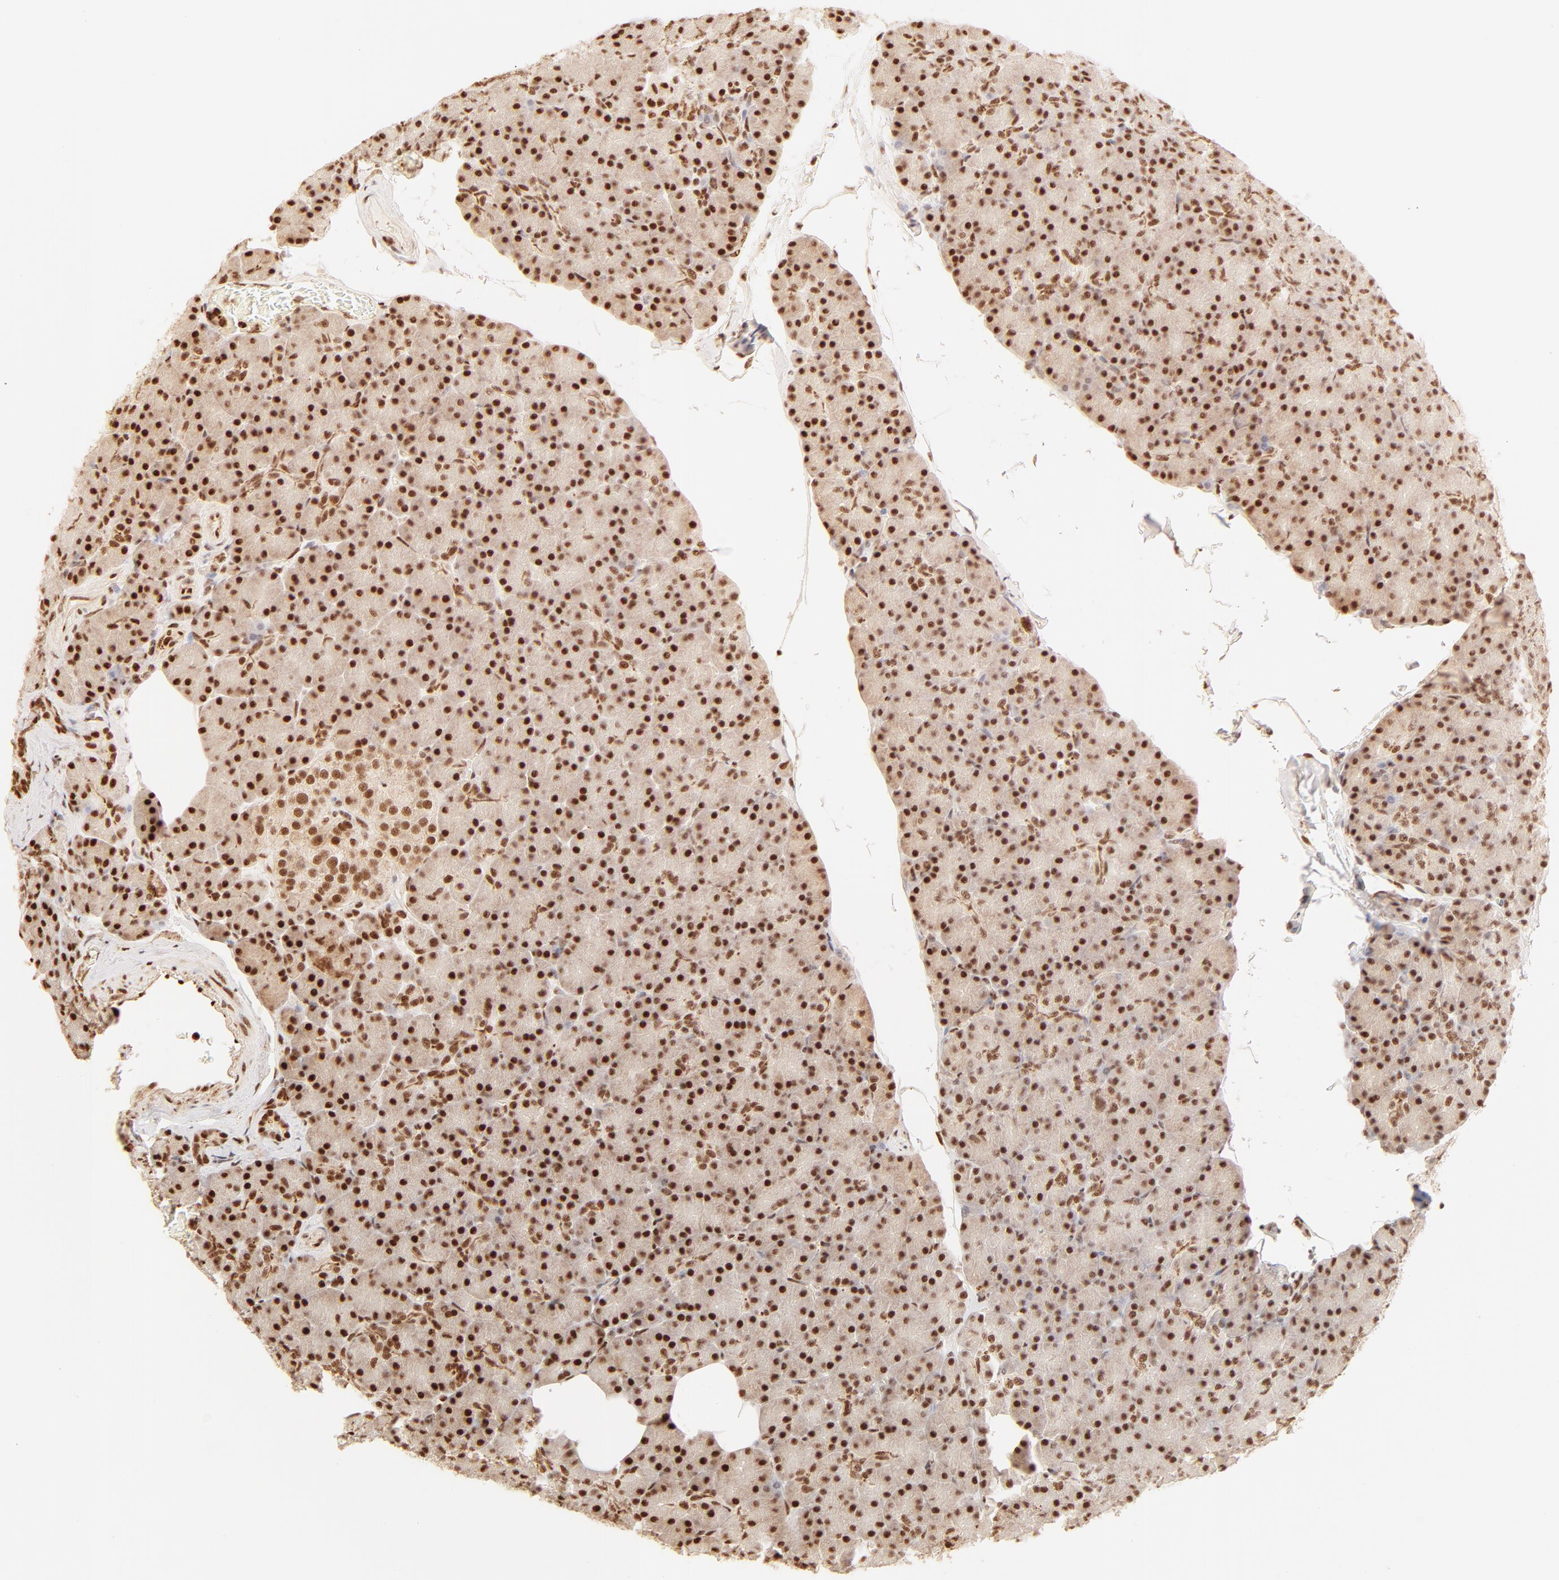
{"staining": {"intensity": "strong", "quantity": ">75%", "location": "nuclear"}, "tissue": "pancreas", "cell_type": "Exocrine glandular cells", "image_type": "normal", "snomed": [{"axis": "morphology", "description": "Normal tissue, NOS"}, {"axis": "topography", "description": "Pancreas"}], "caption": "A high-resolution micrograph shows immunohistochemistry staining of unremarkable pancreas, which reveals strong nuclear expression in about >75% of exocrine glandular cells.", "gene": "FAM50A", "patient": {"sex": "female", "age": 43}}